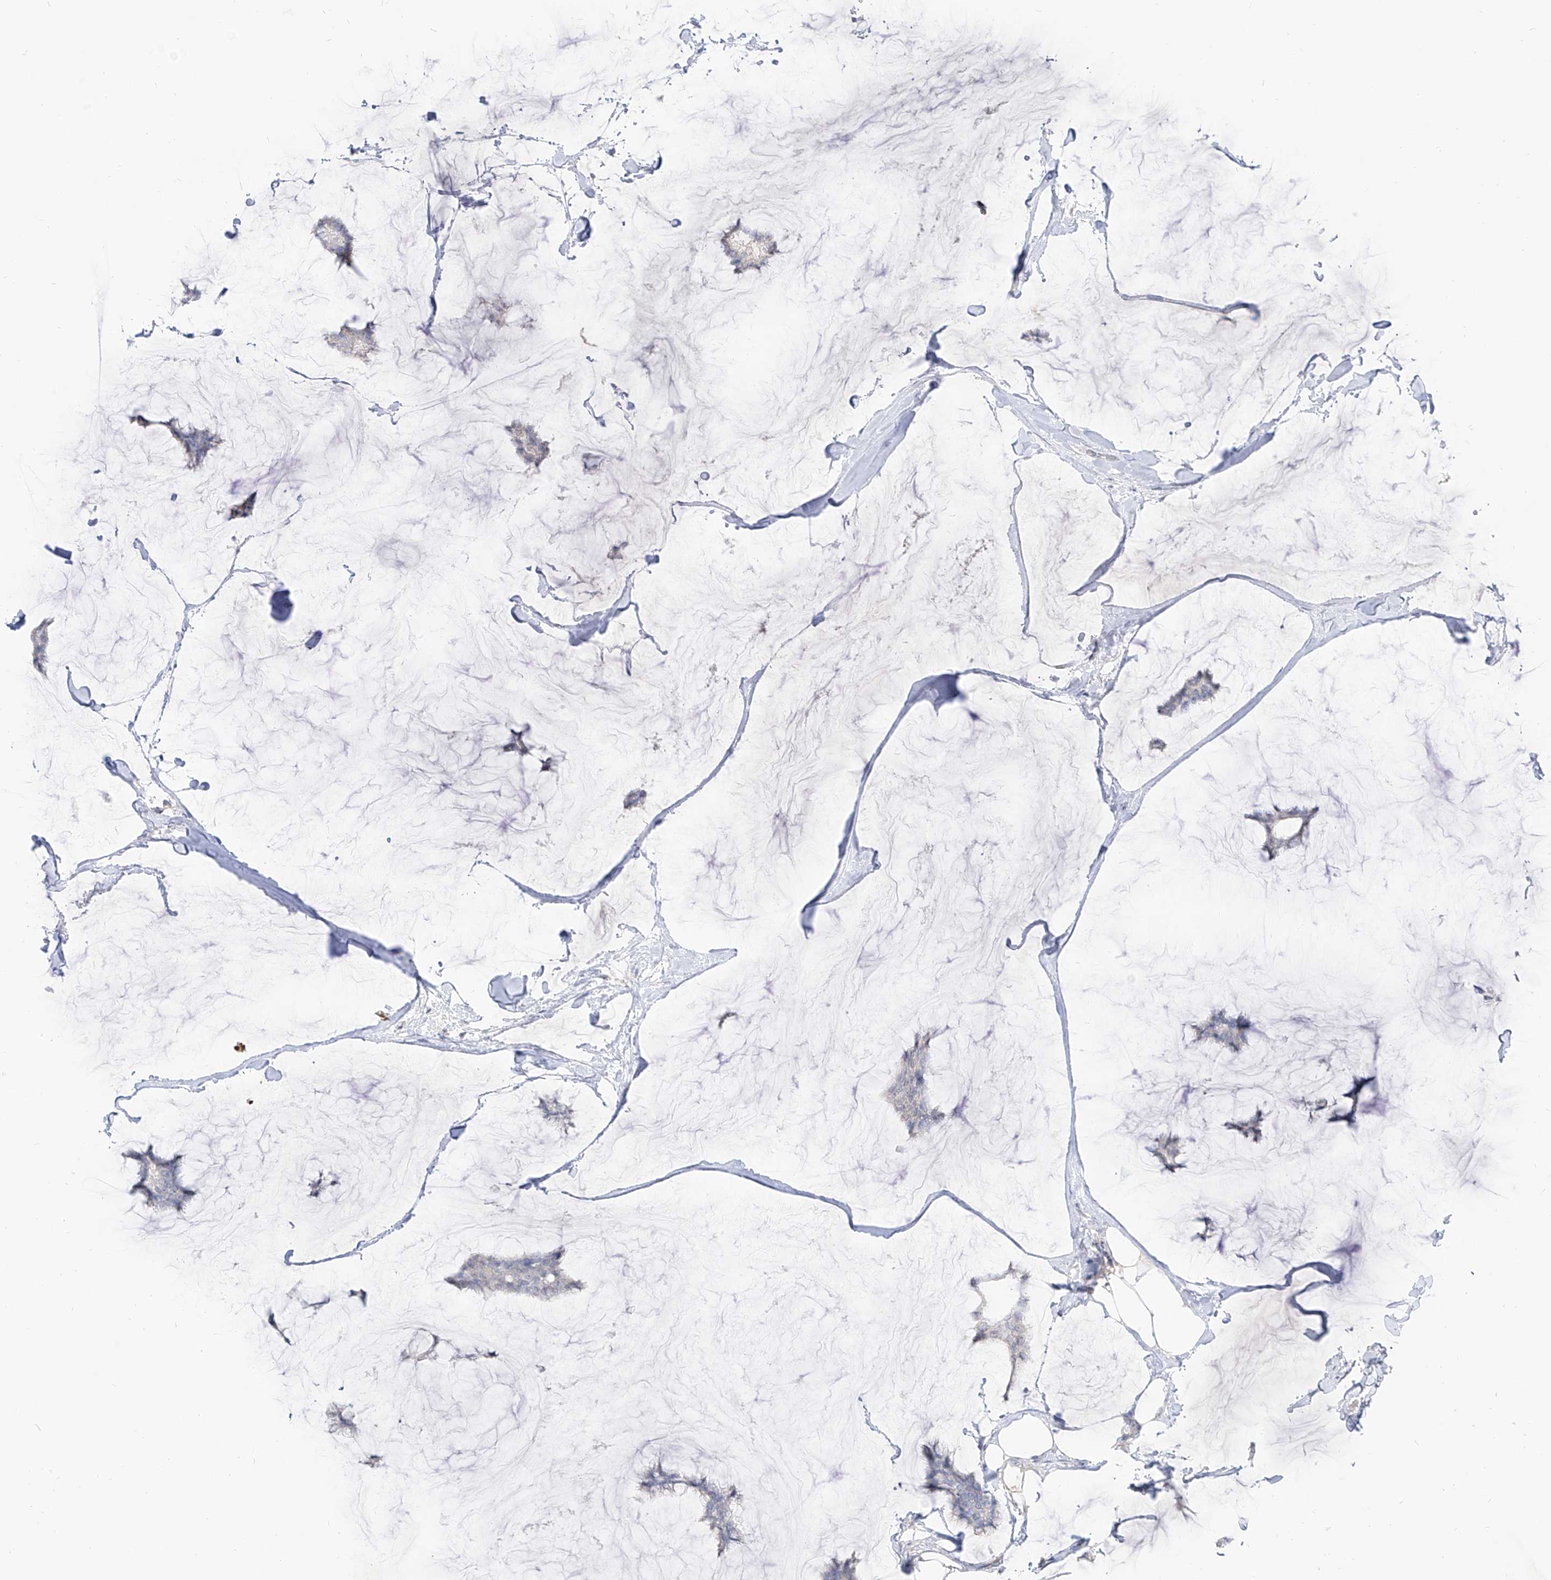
{"staining": {"intensity": "negative", "quantity": "none", "location": "none"}, "tissue": "breast cancer", "cell_type": "Tumor cells", "image_type": "cancer", "snomed": [{"axis": "morphology", "description": "Duct carcinoma"}, {"axis": "topography", "description": "Breast"}], "caption": "Immunohistochemistry (IHC) micrograph of breast intraductal carcinoma stained for a protein (brown), which reveals no positivity in tumor cells. The staining is performed using DAB (3,3'-diaminobenzidine) brown chromogen with nuclei counter-stained in using hematoxylin.", "gene": "RBFOX3", "patient": {"sex": "female", "age": 93}}